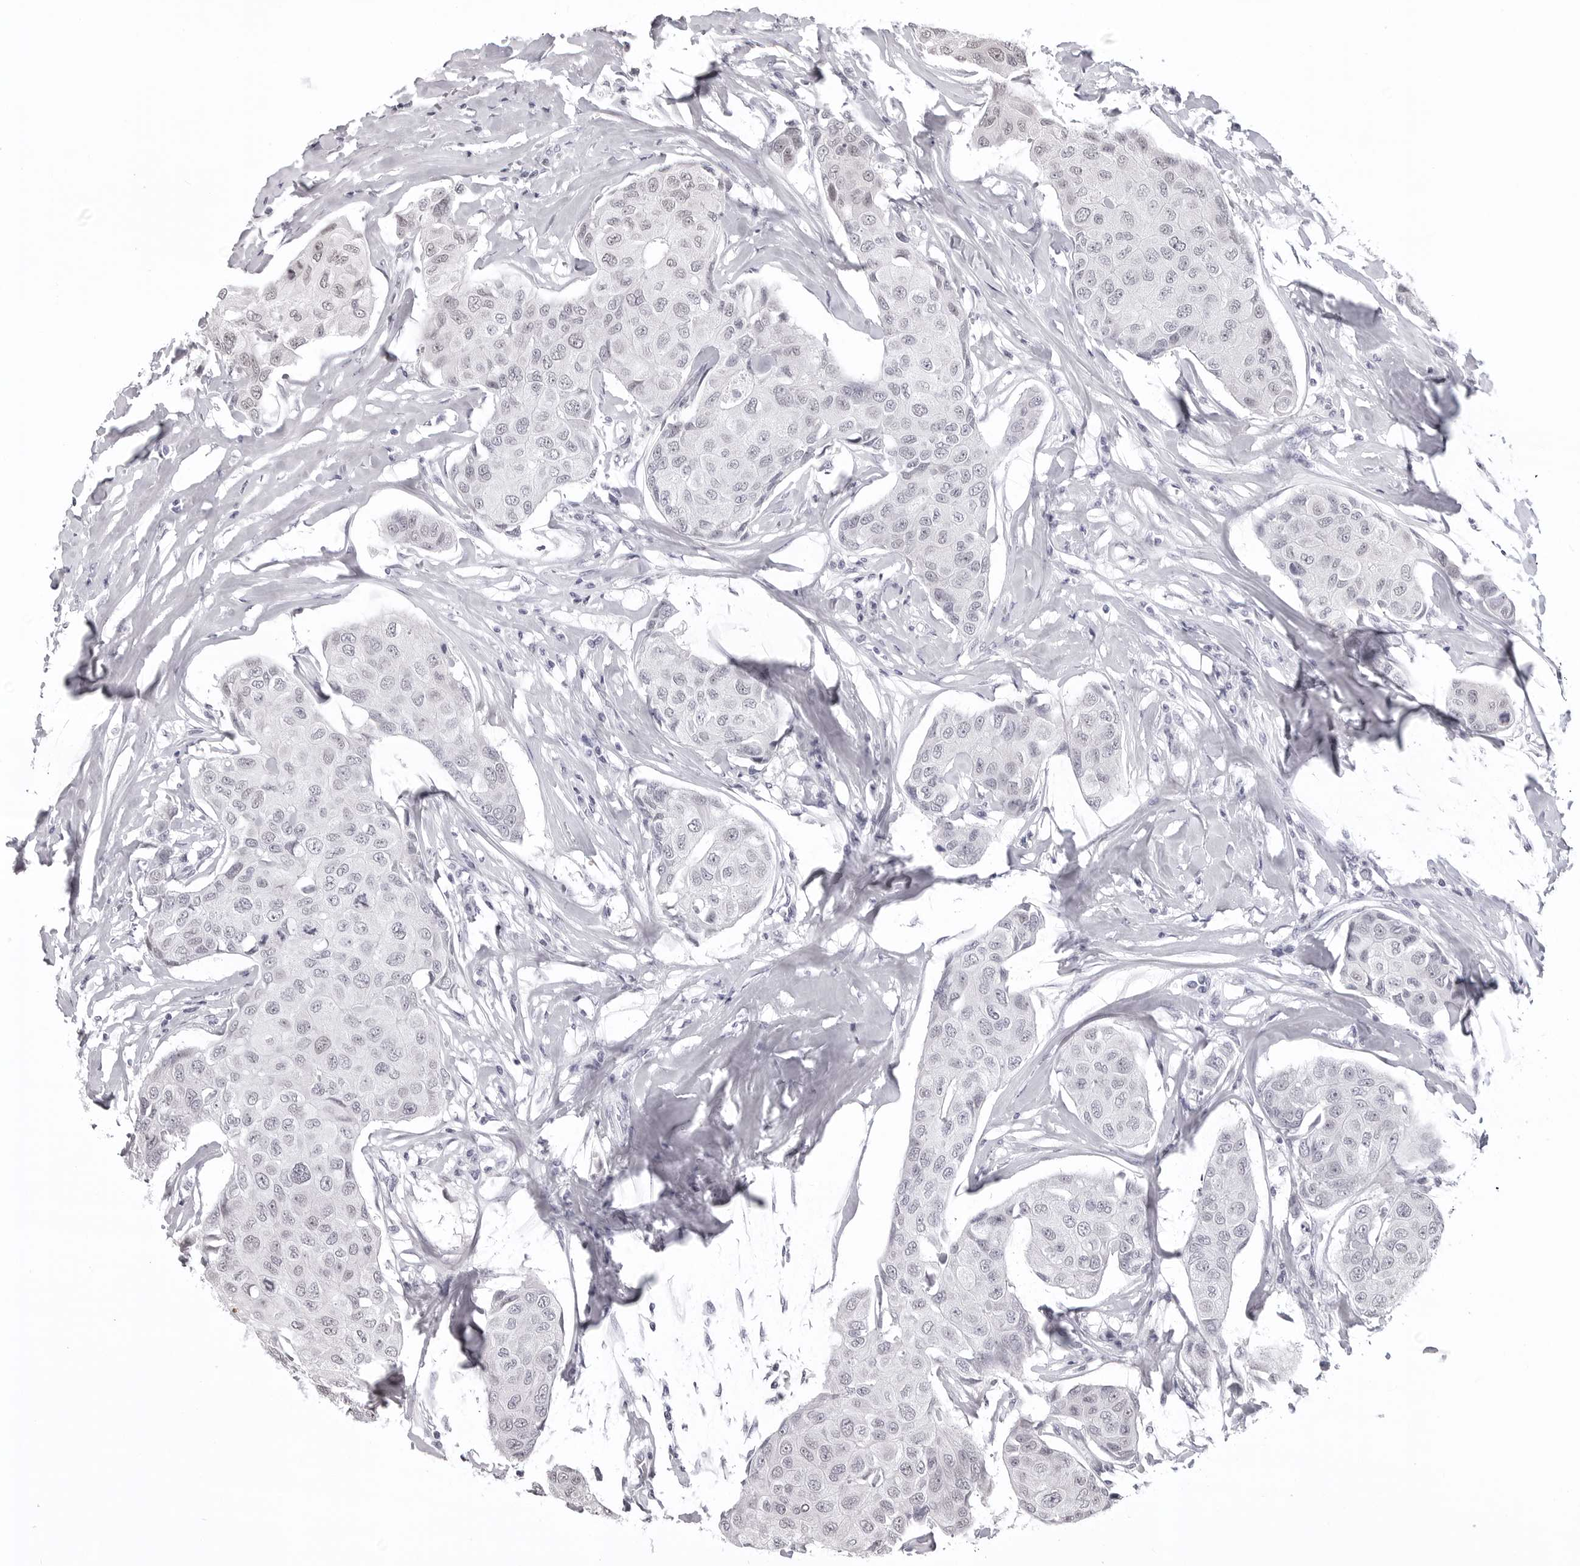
{"staining": {"intensity": "negative", "quantity": "none", "location": "none"}, "tissue": "breast cancer", "cell_type": "Tumor cells", "image_type": "cancer", "snomed": [{"axis": "morphology", "description": "Duct carcinoma"}, {"axis": "topography", "description": "Breast"}], "caption": "Immunohistochemistry micrograph of neoplastic tissue: breast invasive ductal carcinoma stained with DAB exhibits no significant protein positivity in tumor cells.", "gene": "PHF3", "patient": {"sex": "female", "age": 80}}